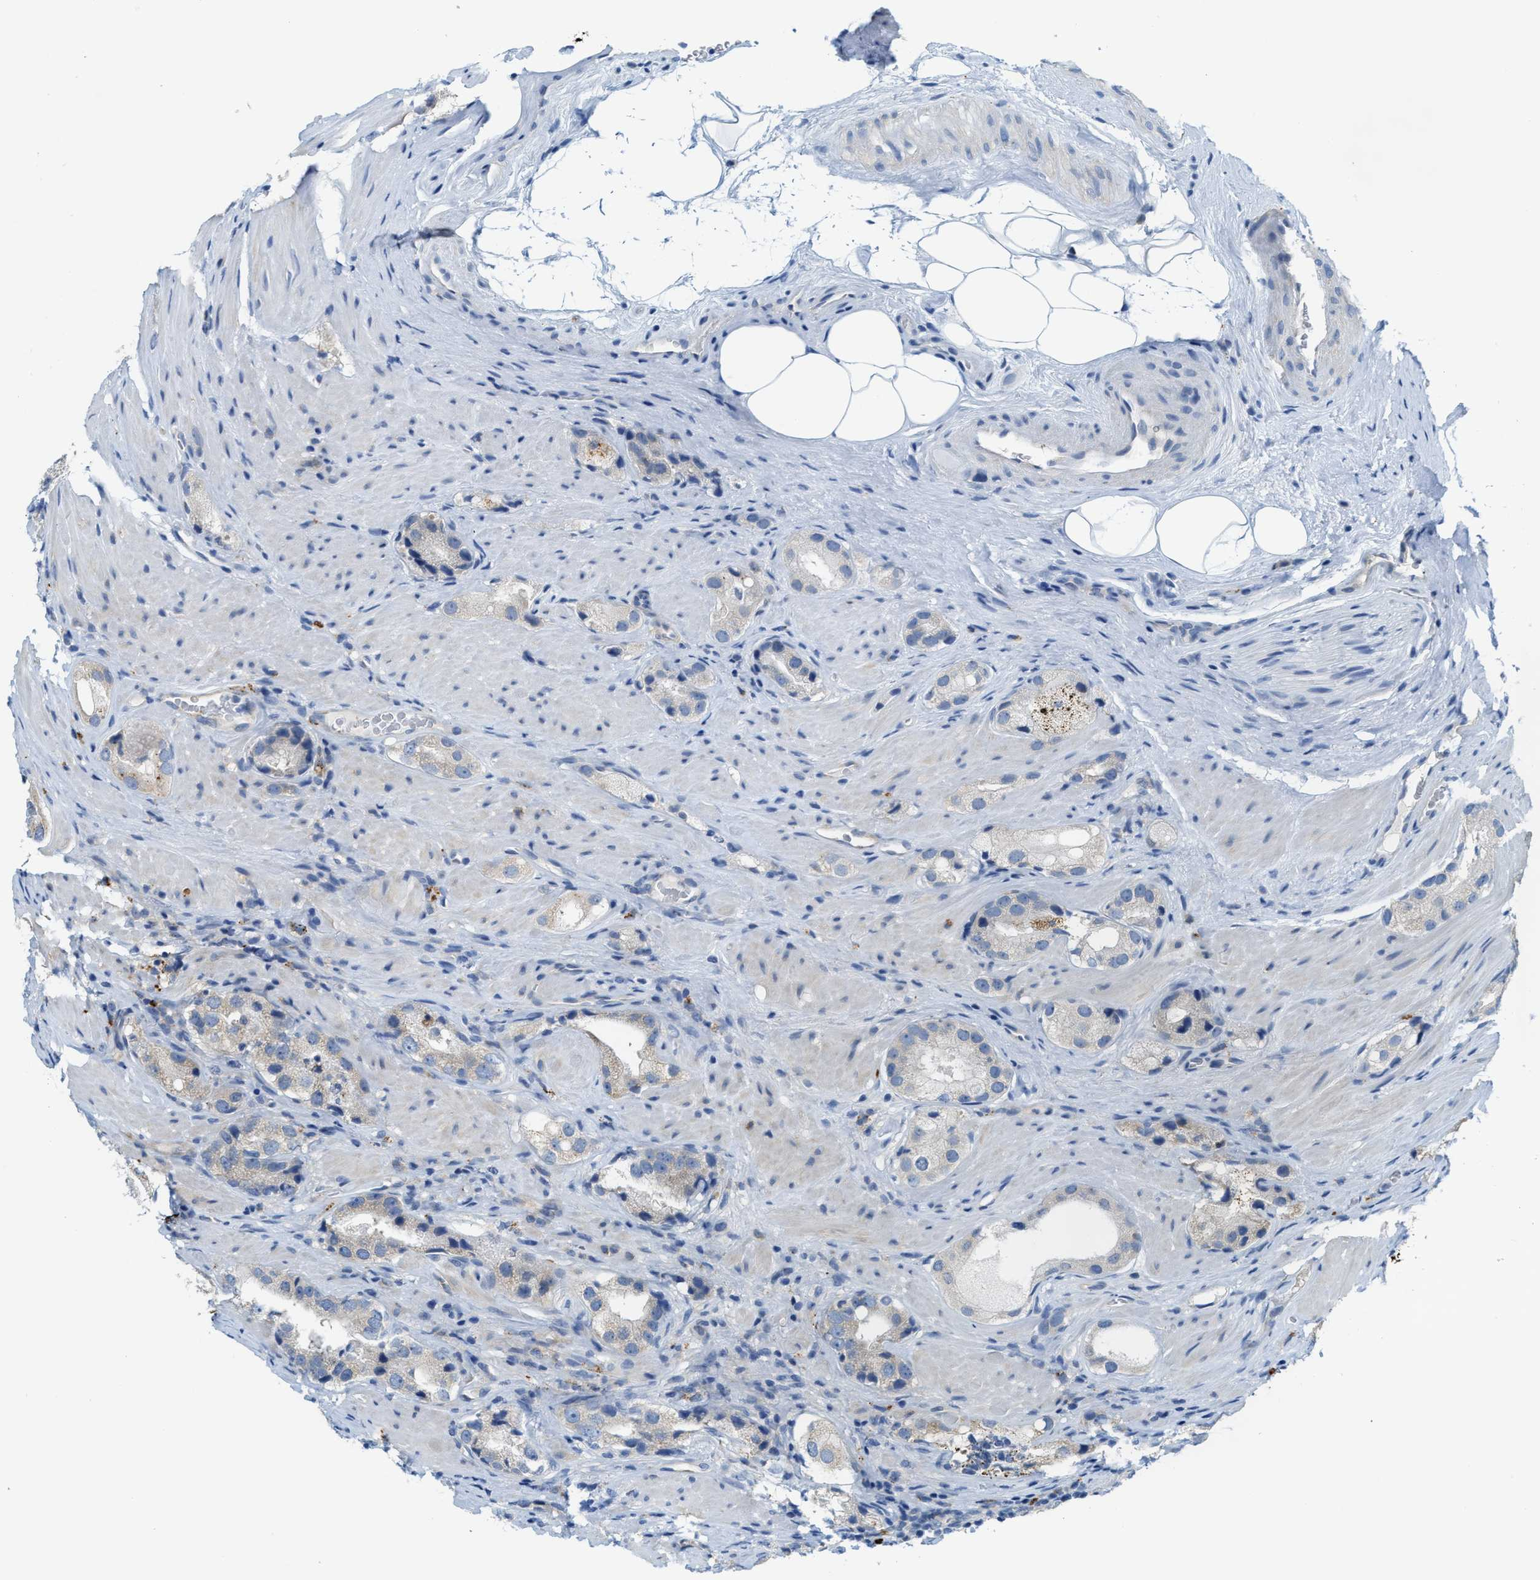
{"staining": {"intensity": "negative", "quantity": "none", "location": "none"}, "tissue": "prostate cancer", "cell_type": "Tumor cells", "image_type": "cancer", "snomed": [{"axis": "morphology", "description": "Adenocarcinoma, High grade"}, {"axis": "topography", "description": "Prostate"}], "caption": "This image is of prostate cancer (high-grade adenocarcinoma) stained with immunohistochemistry (IHC) to label a protein in brown with the nuclei are counter-stained blue. There is no staining in tumor cells.", "gene": "KLHDC10", "patient": {"sex": "male", "age": 63}}